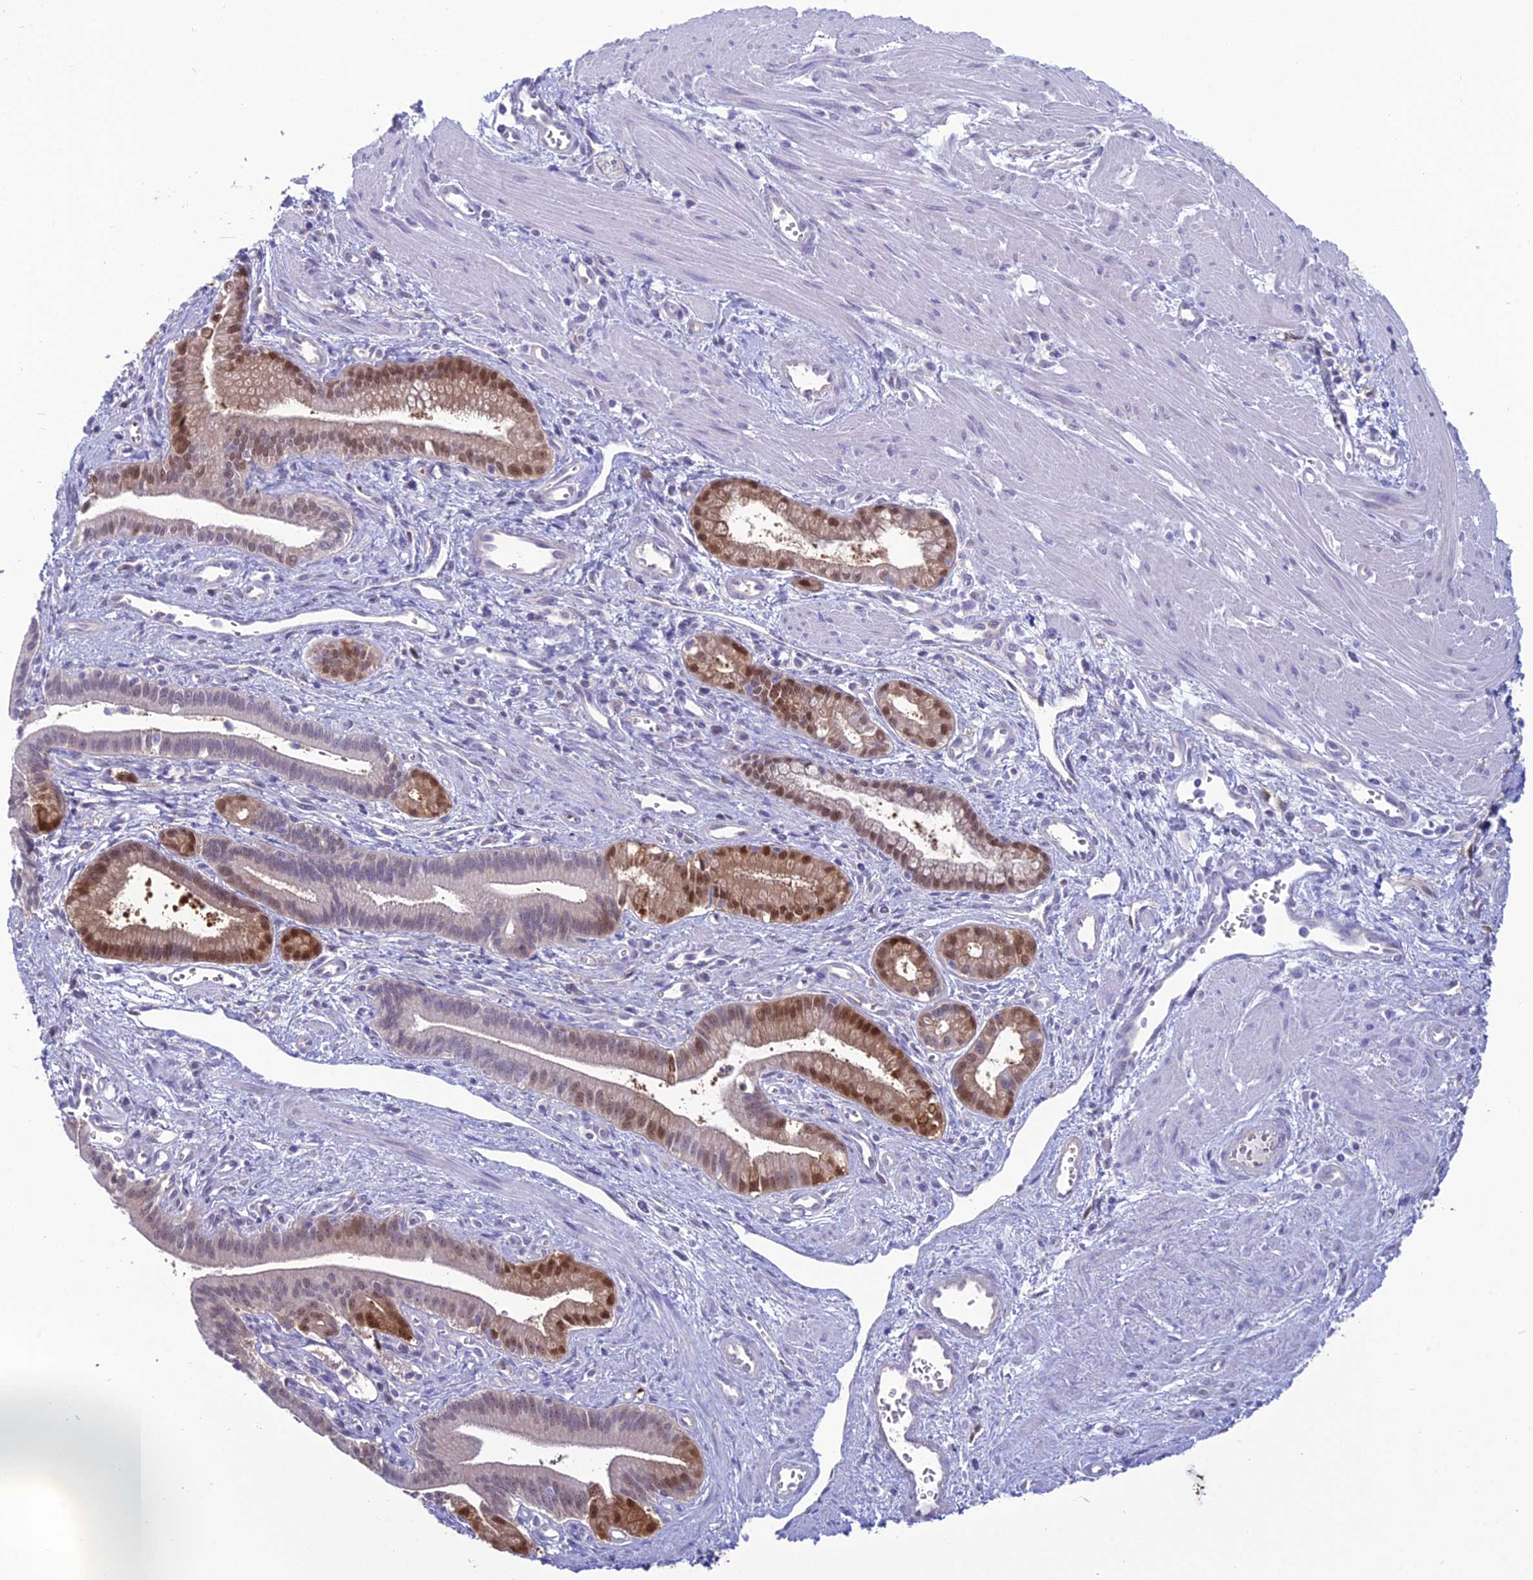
{"staining": {"intensity": "moderate", "quantity": "<25%", "location": "cytoplasmic/membranous,nuclear"}, "tissue": "pancreatic cancer", "cell_type": "Tumor cells", "image_type": "cancer", "snomed": [{"axis": "morphology", "description": "Adenocarcinoma, NOS"}, {"axis": "topography", "description": "Pancreas"}], "caption": "Pancreatic cancer (adenocarcinoma) was stained to show a protein in brown. There is low levels of moderate cytoplasmic/membranous and nuclear positivity in approximately <25% of tumor cells.", "gene": "GNPNAT1", "patient": {"sex": "male", "age": 78}}